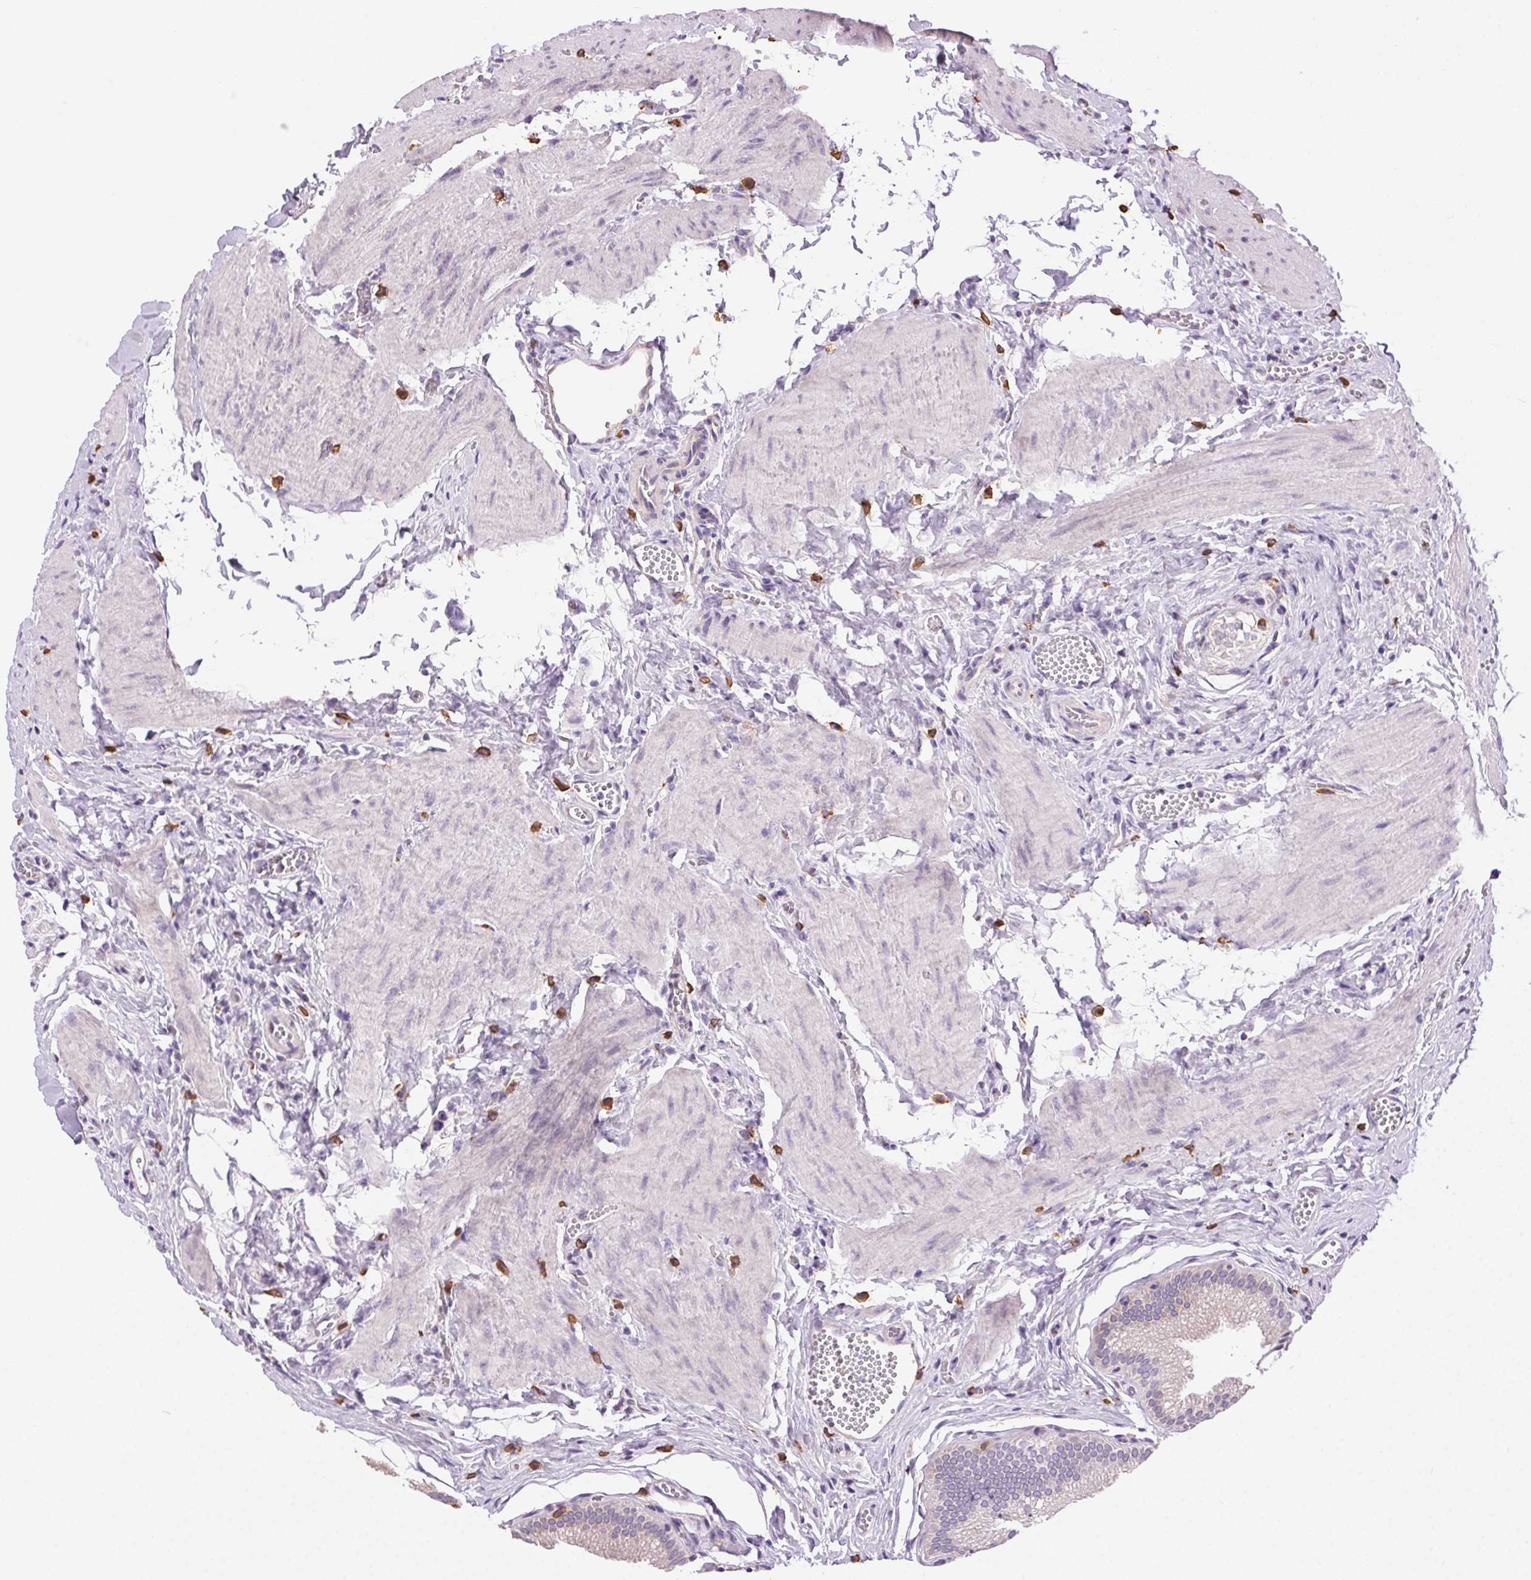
{"staining": {"intensity": "negative", "quantity": "none", "location": "none"}, "tissue": "gallbladder", "cell_type": "Glandular cells", "image_type": "normal", "snomed": [{"axis": "morphology", "description": "Normal tissue, NOS"}, {"axis": "topography", "description": "Gallbladder"}, {"axis": "topography", "description": "Peripheral nerve tissue"}], "caption": "This is a photomicrograph of immunohistochemistry (IHC) staining of benign gallbladder, which shows no expression in glandular cells.", "gene": "SNX31", "patient": {"sex": "male", "age": 17}}